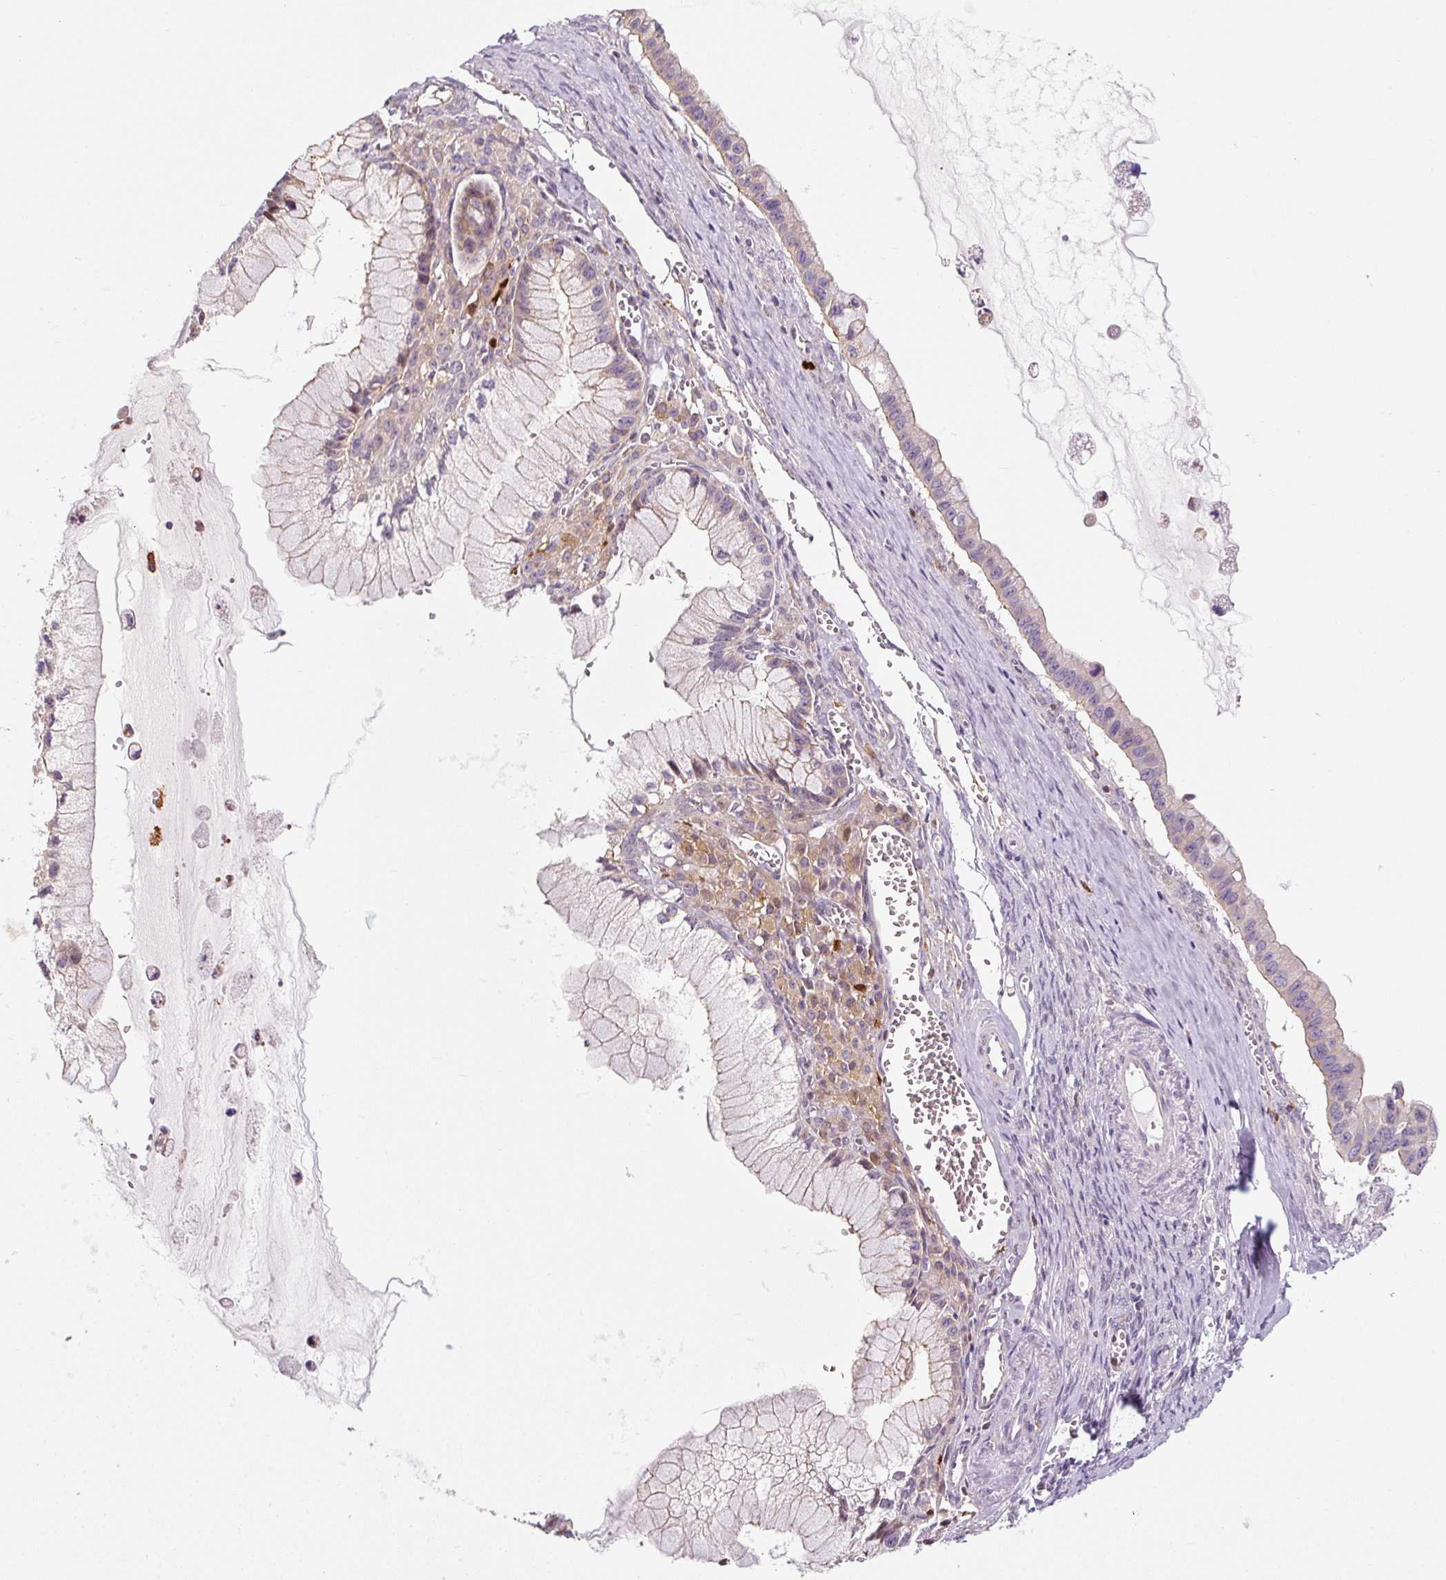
{"staining": {"intensity": "weak", "quantity": "<25%", "location": "cytoplasmic/membranous"}, "tissue": "ovarian cancer", "cell_type": "Tumor cells", "image_type": "cancer", "snomed": [{"axis": "morphology", "description": "Cystadenocarcinoma, mucinous, NOS"}, {"axis": "topography", "description": "Ovary"}], "caption": "Ovarian mucinous cystadenocarcinoma was stained to show a protein in brown. There is no significant expression in tumor cells.", "gene": "FUT10", "patient": {"sex": "female", "age": 59}}